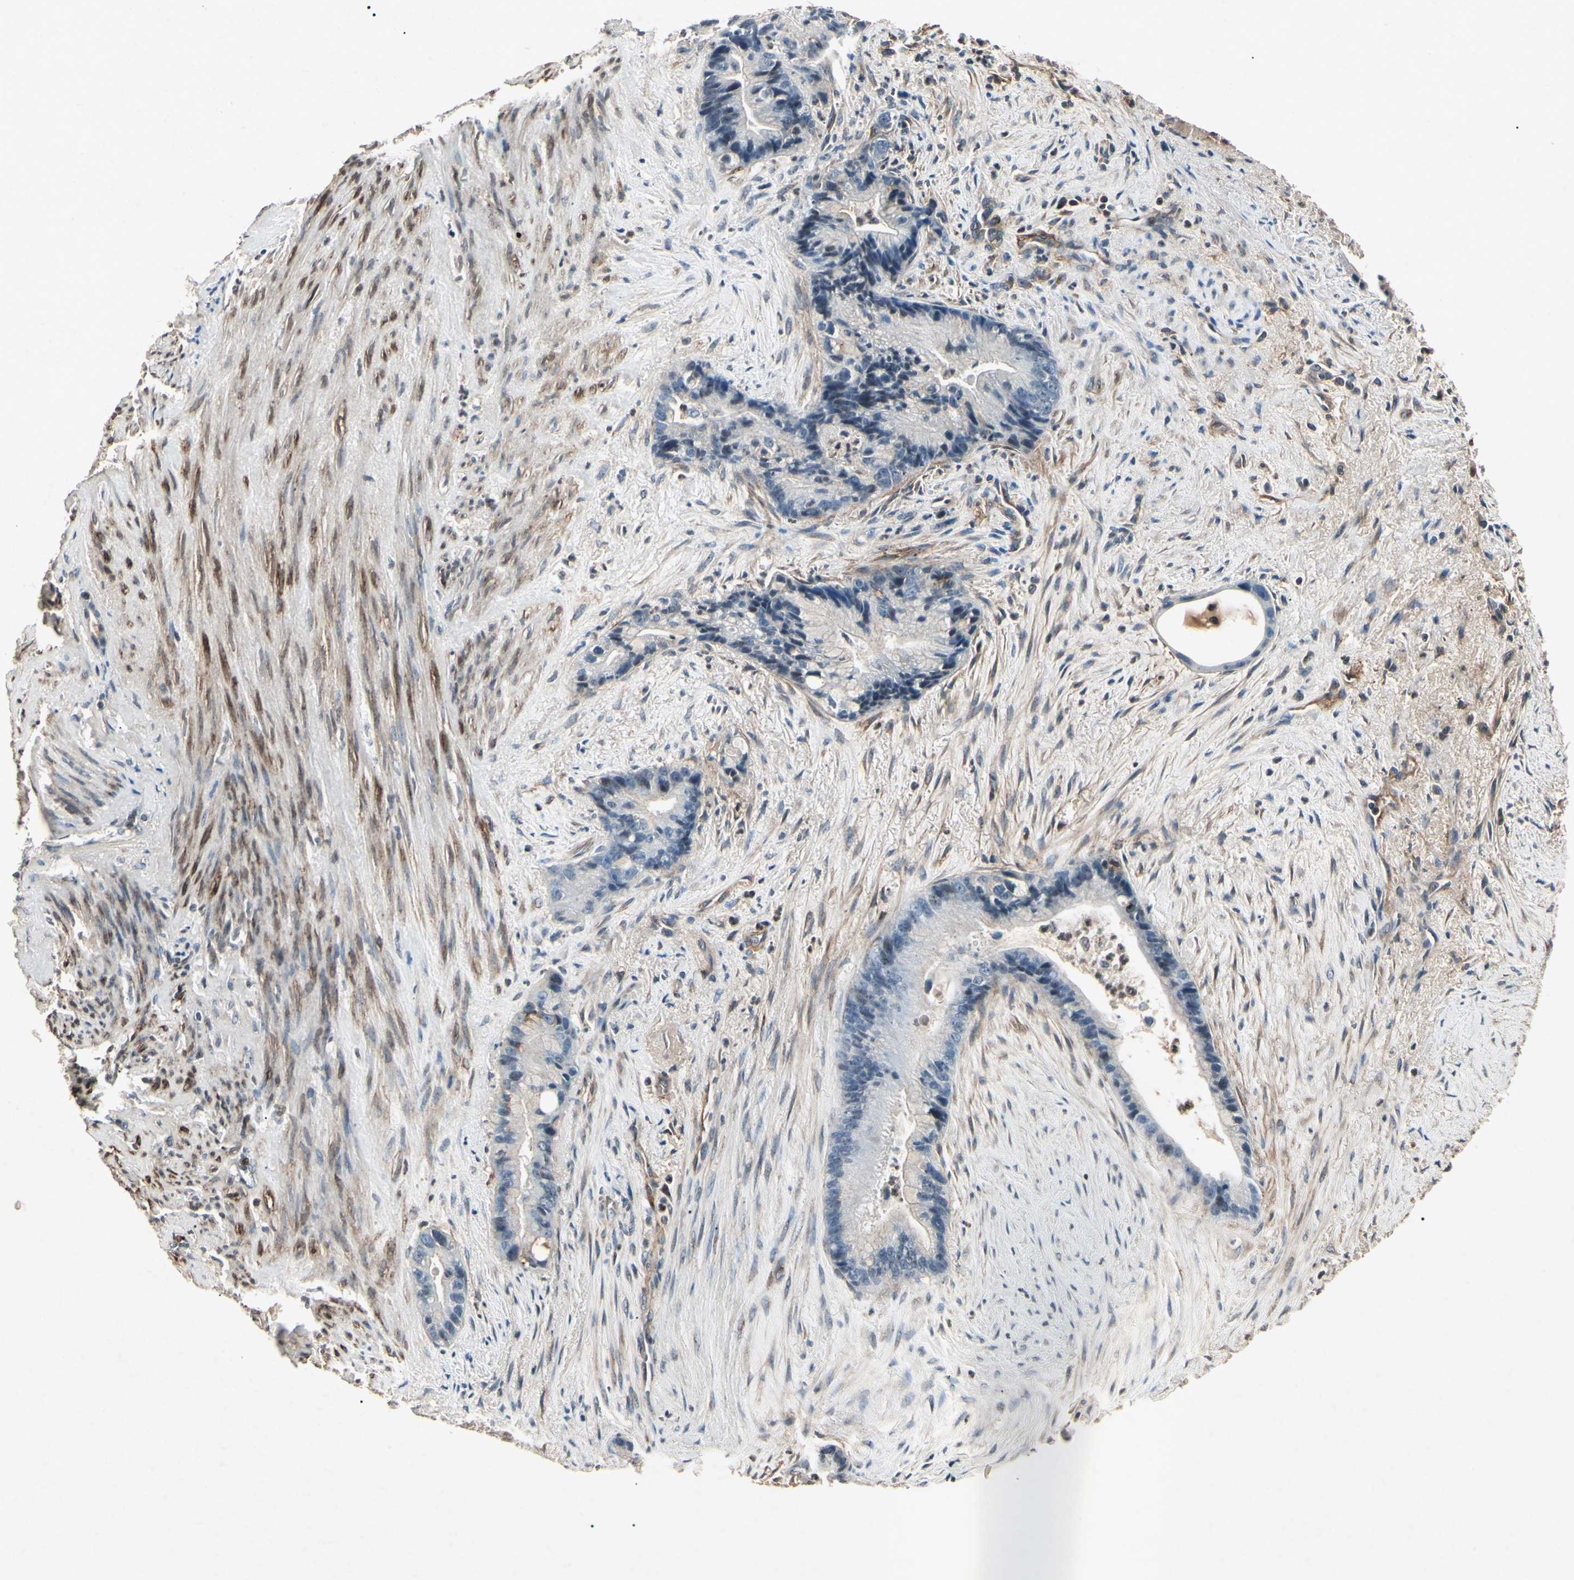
{"staining": {"intensity": "negative", "quantity": "none", "location": "none"}, "tissue": "liver cancer", "cell_type": "Tumor cells", "image_type": "cancer", "snomed": [{"axis": "morphology", "description": "Cholangiocarcinoma"}, {"axis": "topography", "description": "Liver"}], "caption": "Tumor cells show no significant protein staining in liver cancer (cholangiocarcinoma).", "gene": "AEBP1", "patient": {"sex": "female", "age": 55}}